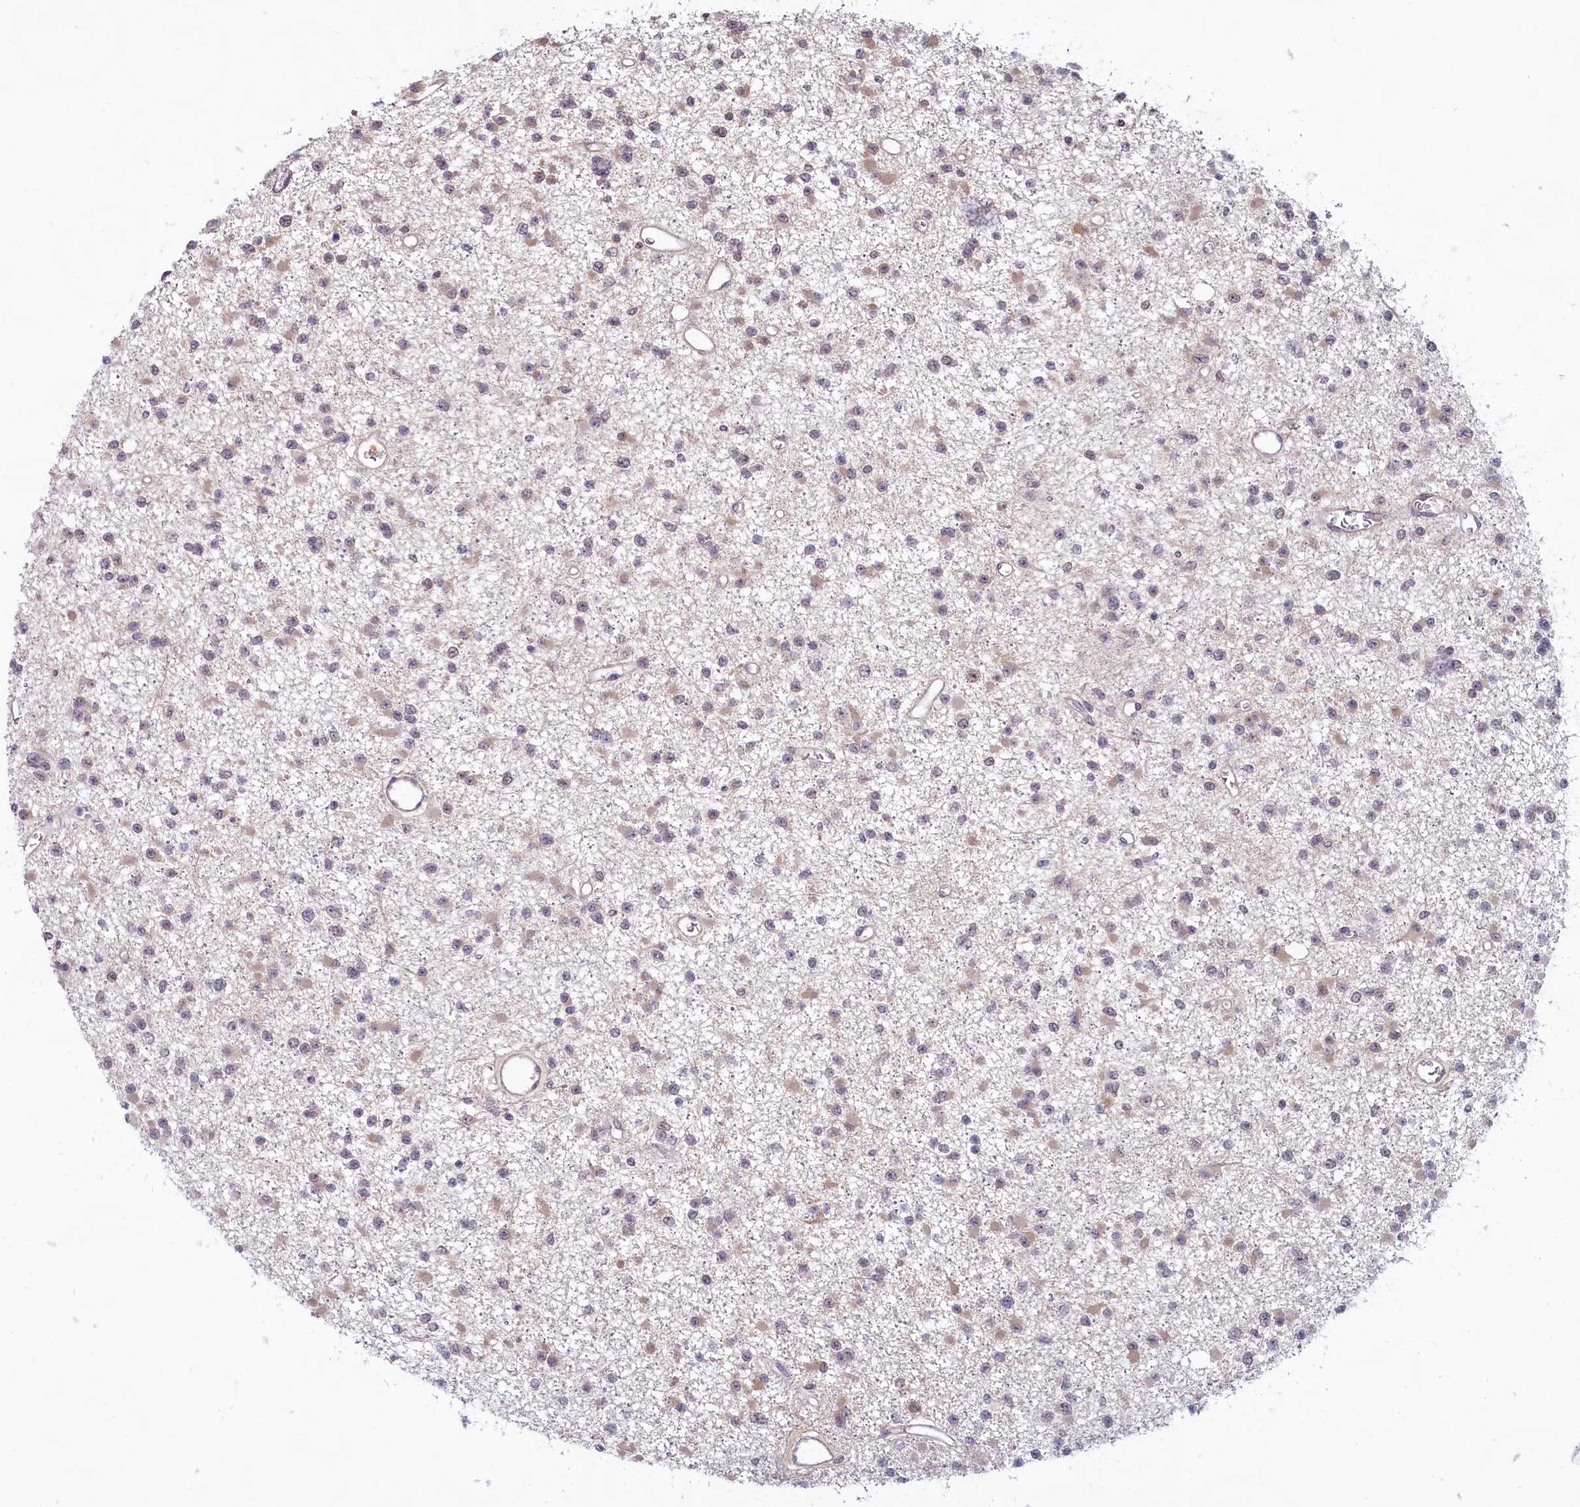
{"staining": {"intensity": "weak", "quantity": "25%-75%", "location": "cytoplasmic/membranous"}, "tissue": "glioma", "cell_type": "Tumor cells", "image_type": "cancer", "snomed": [{"axis": "morphology", "description": "Glioma, malignant, Low grade"}, {"axis": "topography", "description": "Brain"}], "caption": "Glioma stained for a protein displays weak cytoplasmic/membranous positivity in tumor cells.", "gene": "C1D", "patient": {"sex": "female", "age": 22}}